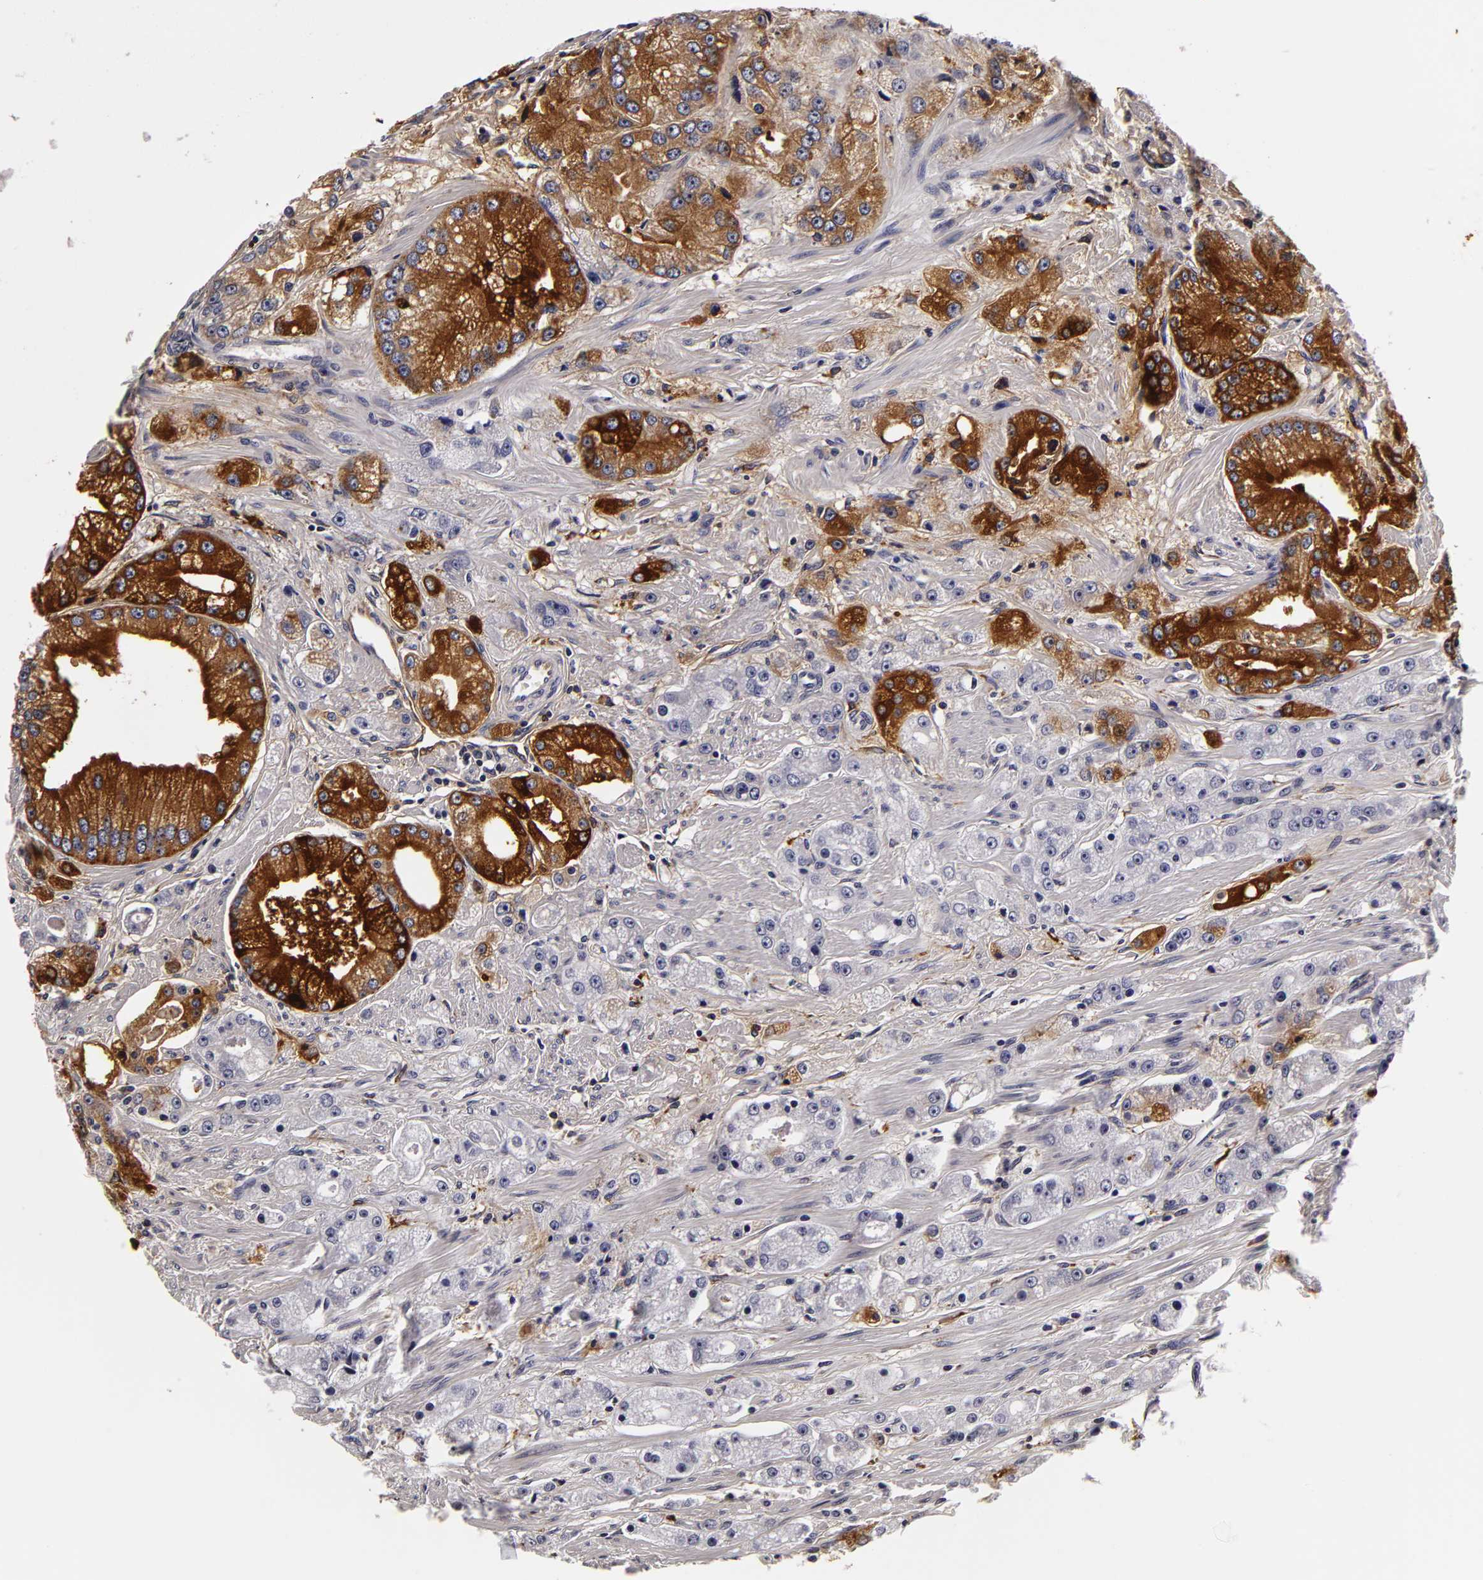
{"staining": {"intensity": "moderate", "quantity": ">75%", "location": "cytoplasmic/membranous"}, "tissue": "prostate cancer", "cell_type": "Tumor cells", "image_type": "cancer", "snomed": [{"axis": "morphology", "description": "Adenocarcinoma, Medium grade"}, {"axis": "topography", "description": "Prostate"}], "caption": "Immunohistochemistry (IHC) photomicrograph of neoplastic tissue: prostate cancer stained using immunohistochemistry (IHC) demonstrates medium levels of moderate protein expression localized specifically in the cytoplasmic/membranous of tumor cells, appearing as a cytoplasmic/membranous brown color.", "gene": "LGALS3BP", "patient": {"sex": "male", "age": 72}}